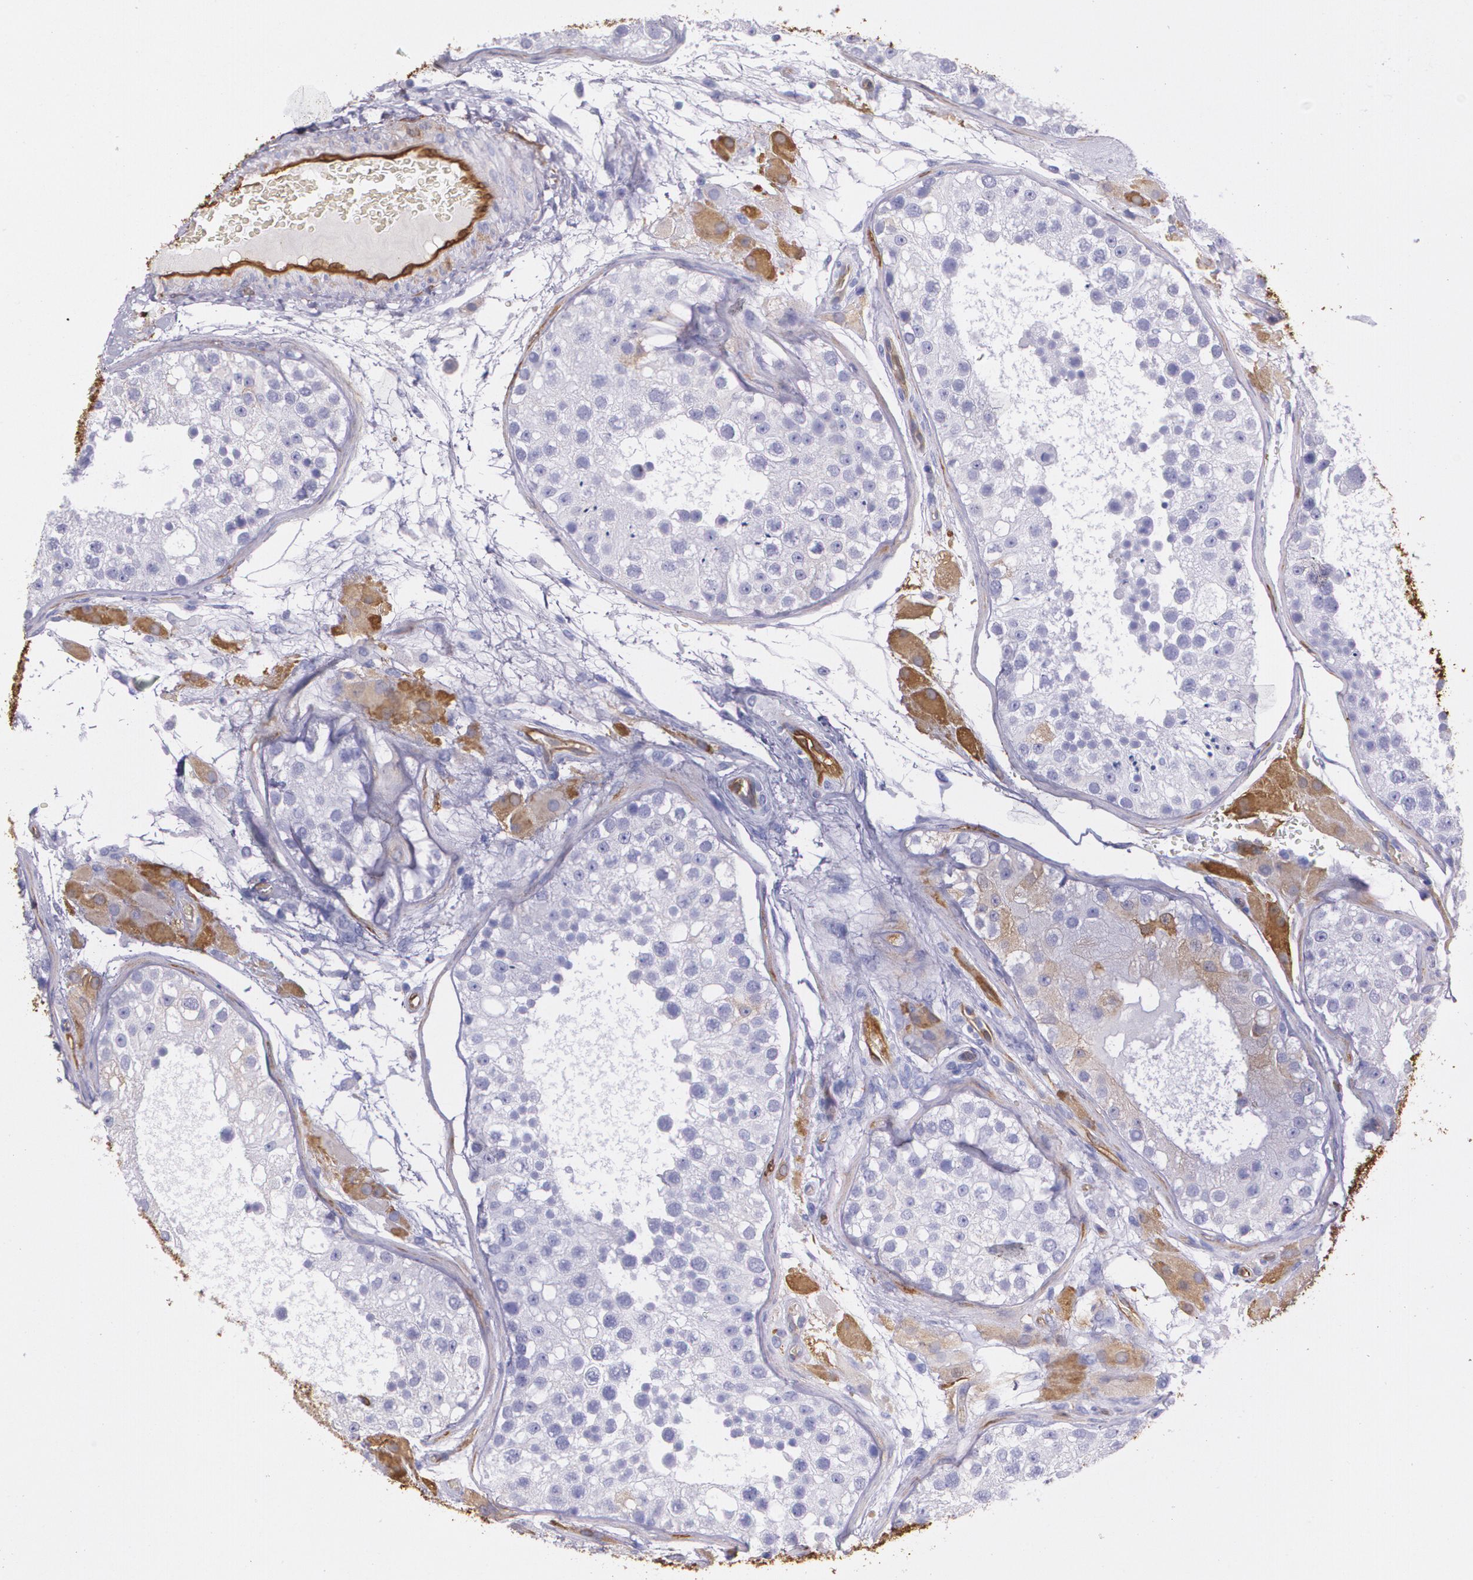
{"staining": {"intensity": "negative", "quantity": "none", "location": "none"}, "tissue": "testis", "cell_type": "Cells in seminiferous ducts", "image_type": "normal", "snomed": [{"axis": "morphology", "description": "Normal tissue, NOS"}, {"axis": "topography", "description": "Testis"}], "caption": "Immunohistochemistry histopathology image of normal testis stained for a protein (brown), which demonstrates no staining in cells in seminiferous ducts.", "gene": "MMP2", "patient": {"sex": "male", "age": 26}}